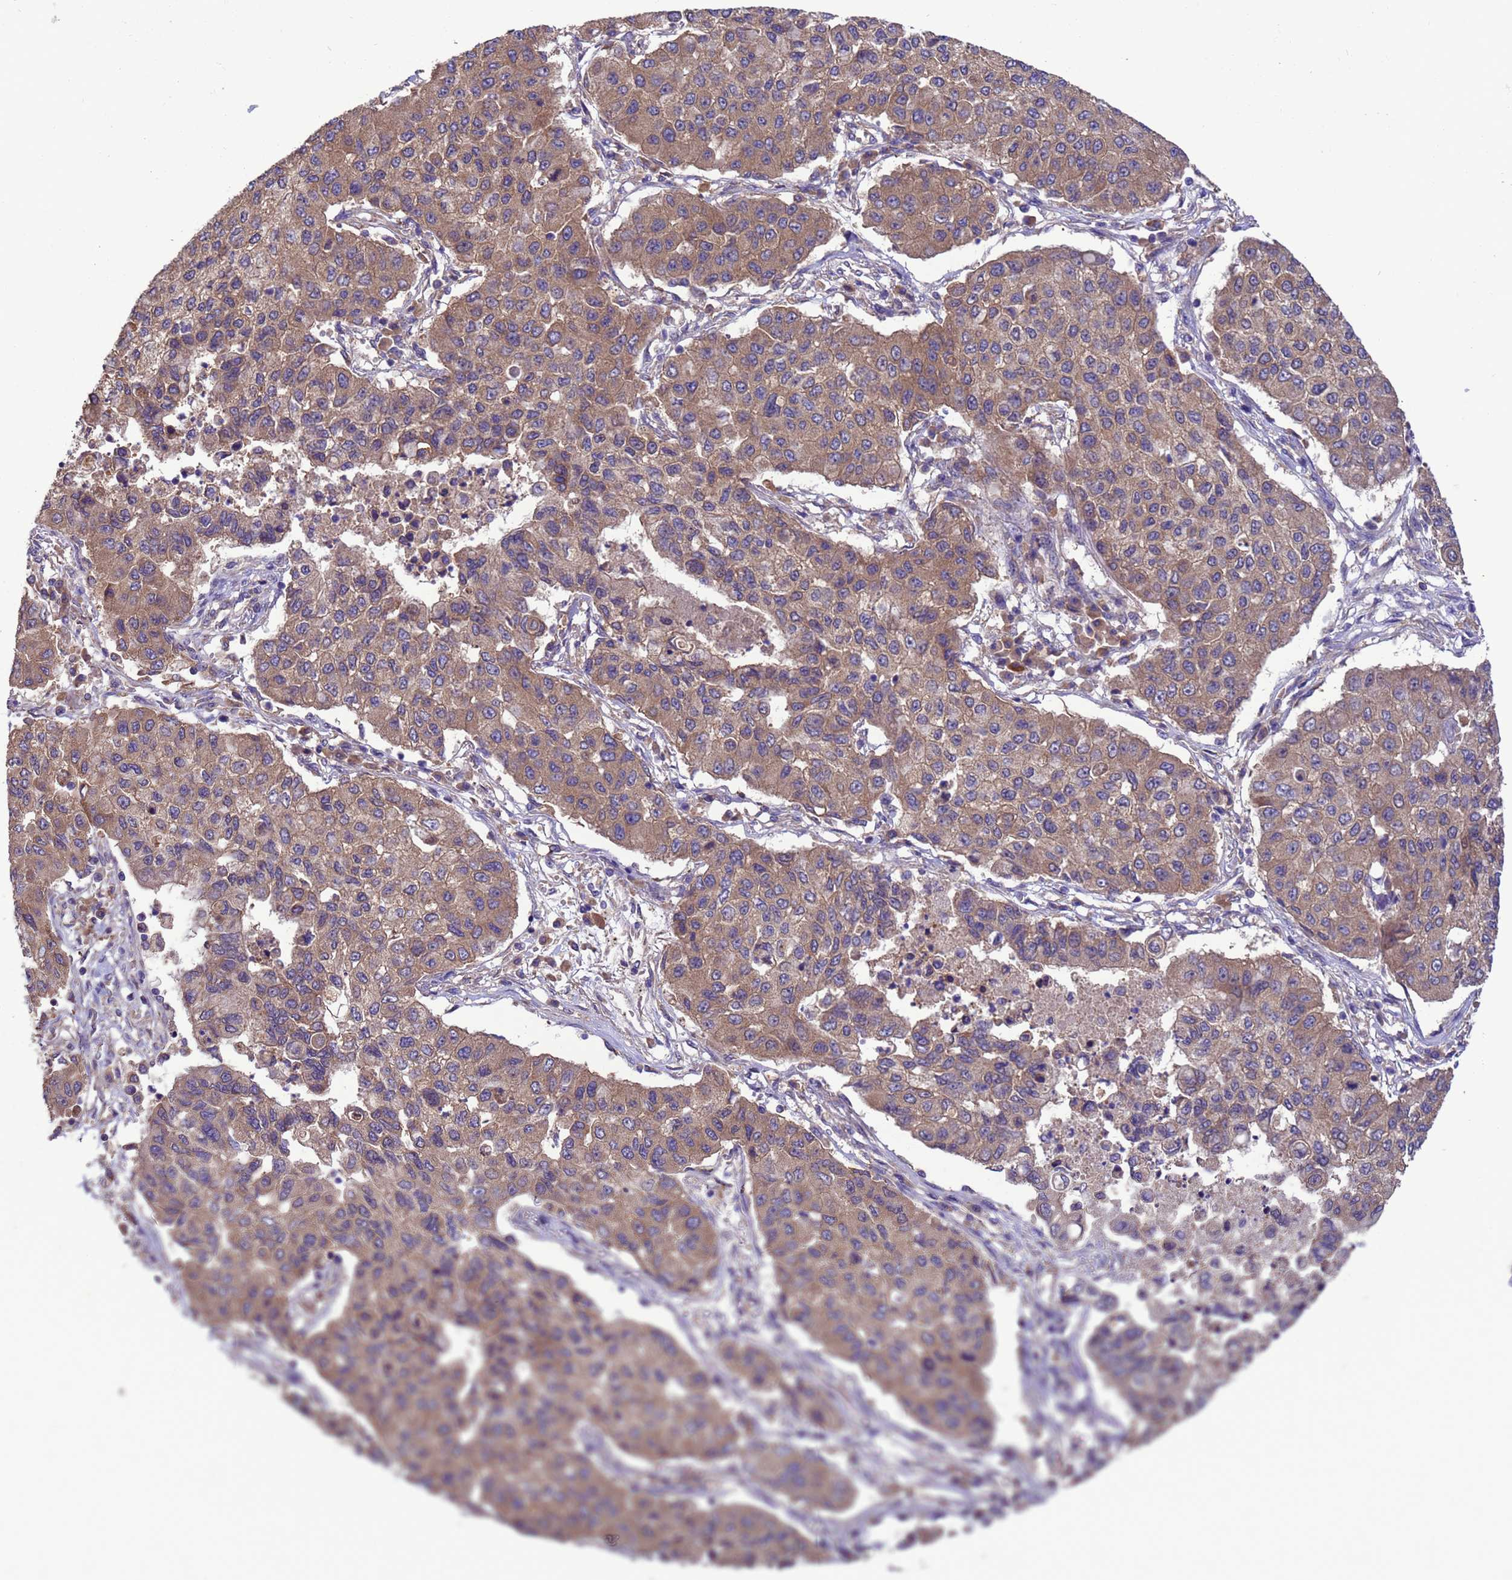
{"staining": {"intensity": "moderate", "quantity": ">75%", "location": "cytoplasmic/membranous"}, "tissue": "lung cancer", "cell_type": "Tumor cells", "image_type": "cancer", "snomed": [{"axis": "morphology", "description": "Squamous cell carcinoma, NOS"}, {"axis": "topography", "description": "Lung"}], "caption": "Brown immunohistochemical staining in human lung squamous cell carcinoma exhibits moderate cytoplasmic/membranous expression in approximately >75% of tumor cells.", "gene": "ARHGAP12", "patient": {"sex": "male", "age": 74}}